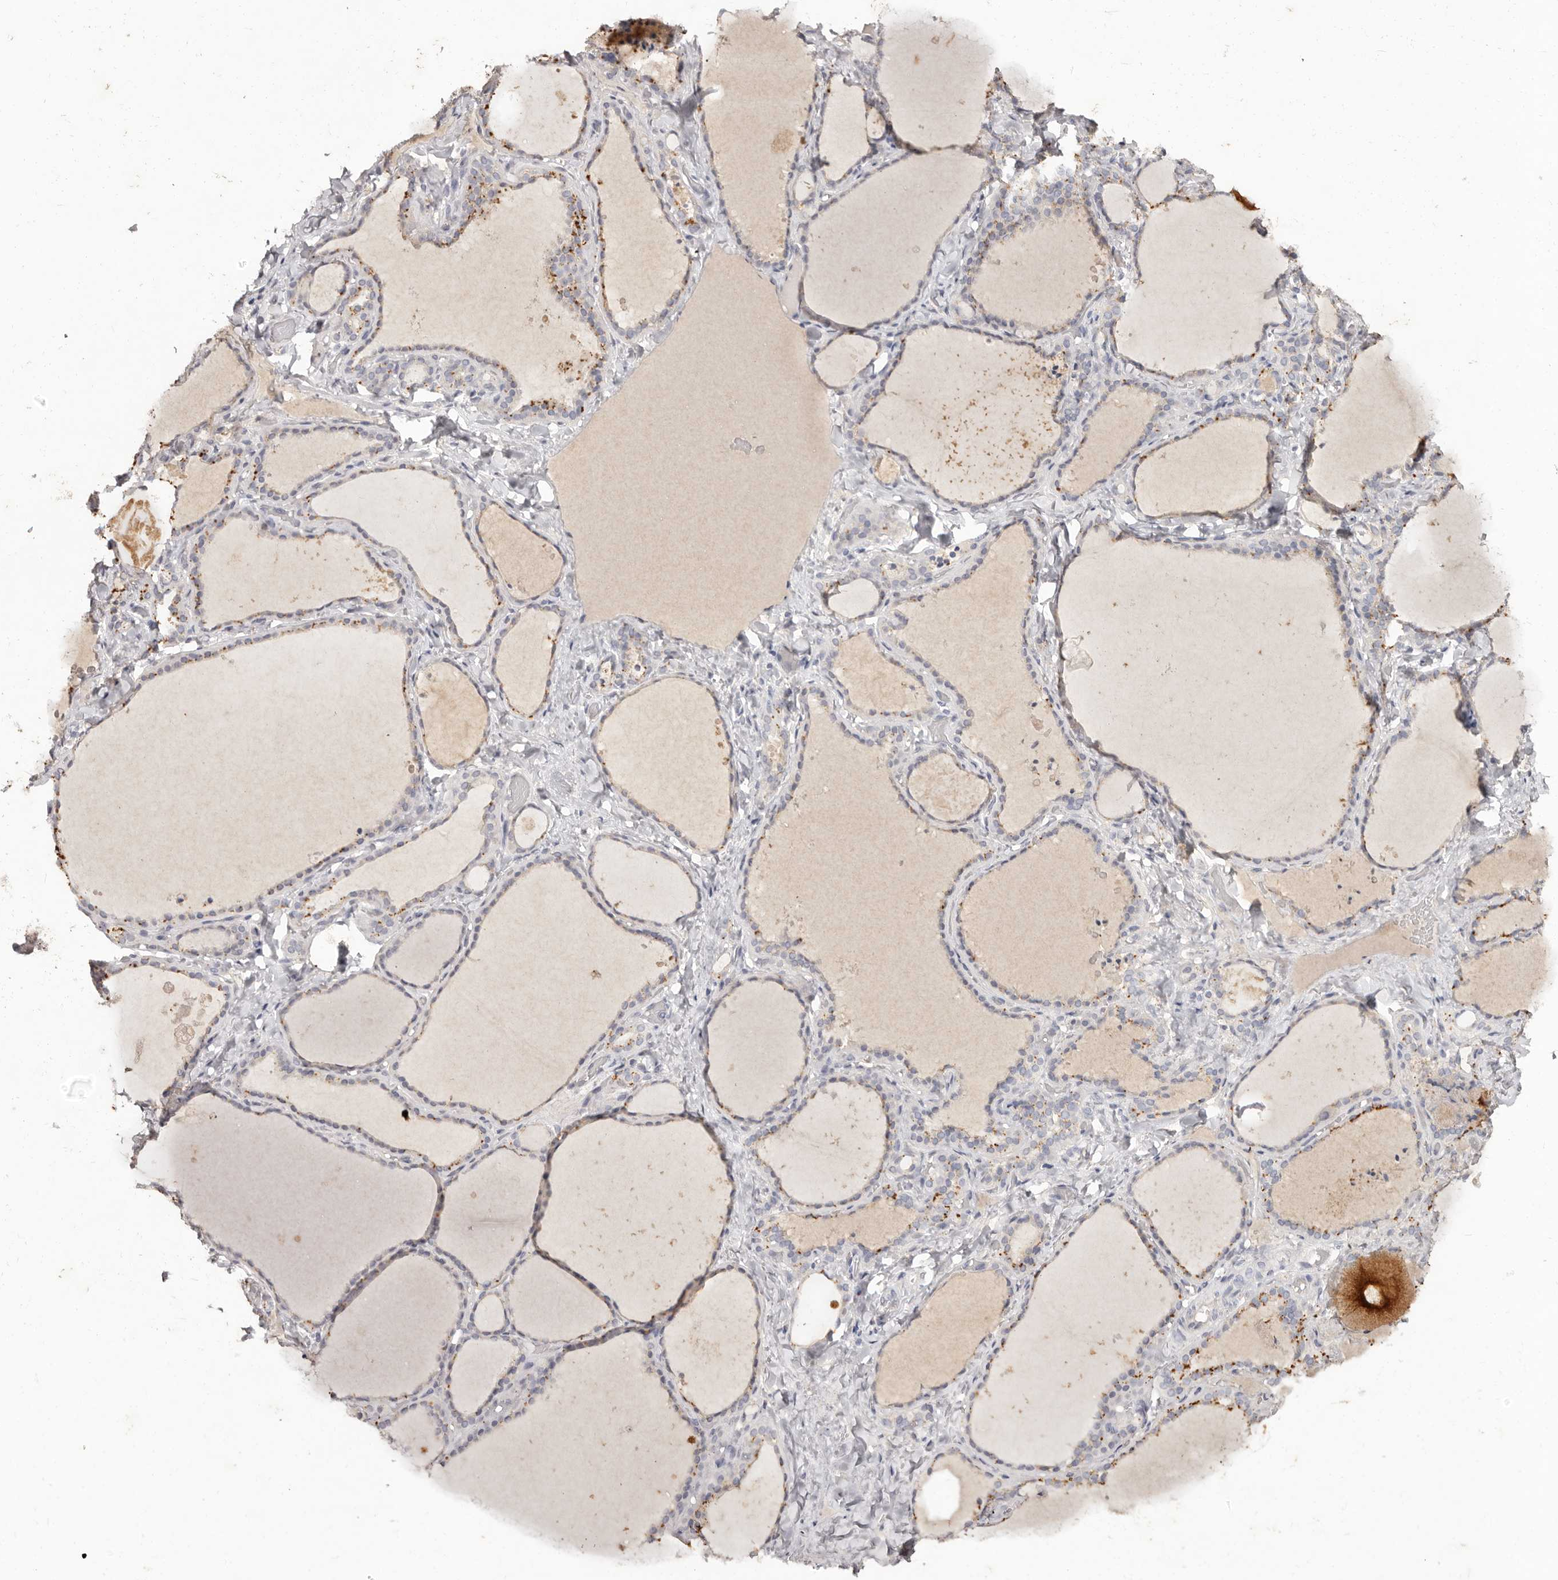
{"staining": {"intensity": "moderate", "quantity": "<25%", "location": "cytoplasmic/membranous"}, "tissue": "thyroid gland", "cell_type": "Glandular cells", "image_type": "normal", "snomed": [{"axis": "morphology", "description": "Normal tissue, NOS"}, {"axis": "topography", "description": "Thyroid gland"}], "caption": "Immunohistochemical staining of benign thyroid gland displays <25% levels of moderate cytoplasmic/membranous protein positivity in about <25% of glandular cells. The staining was performed using DAB to visualize the protein expression in brown, while the nuclei were stained in blue with hematoxylin (Magnification: 20x).", "gene": "SCUBE2", "patient": {"sex": "female", "age": 22}}